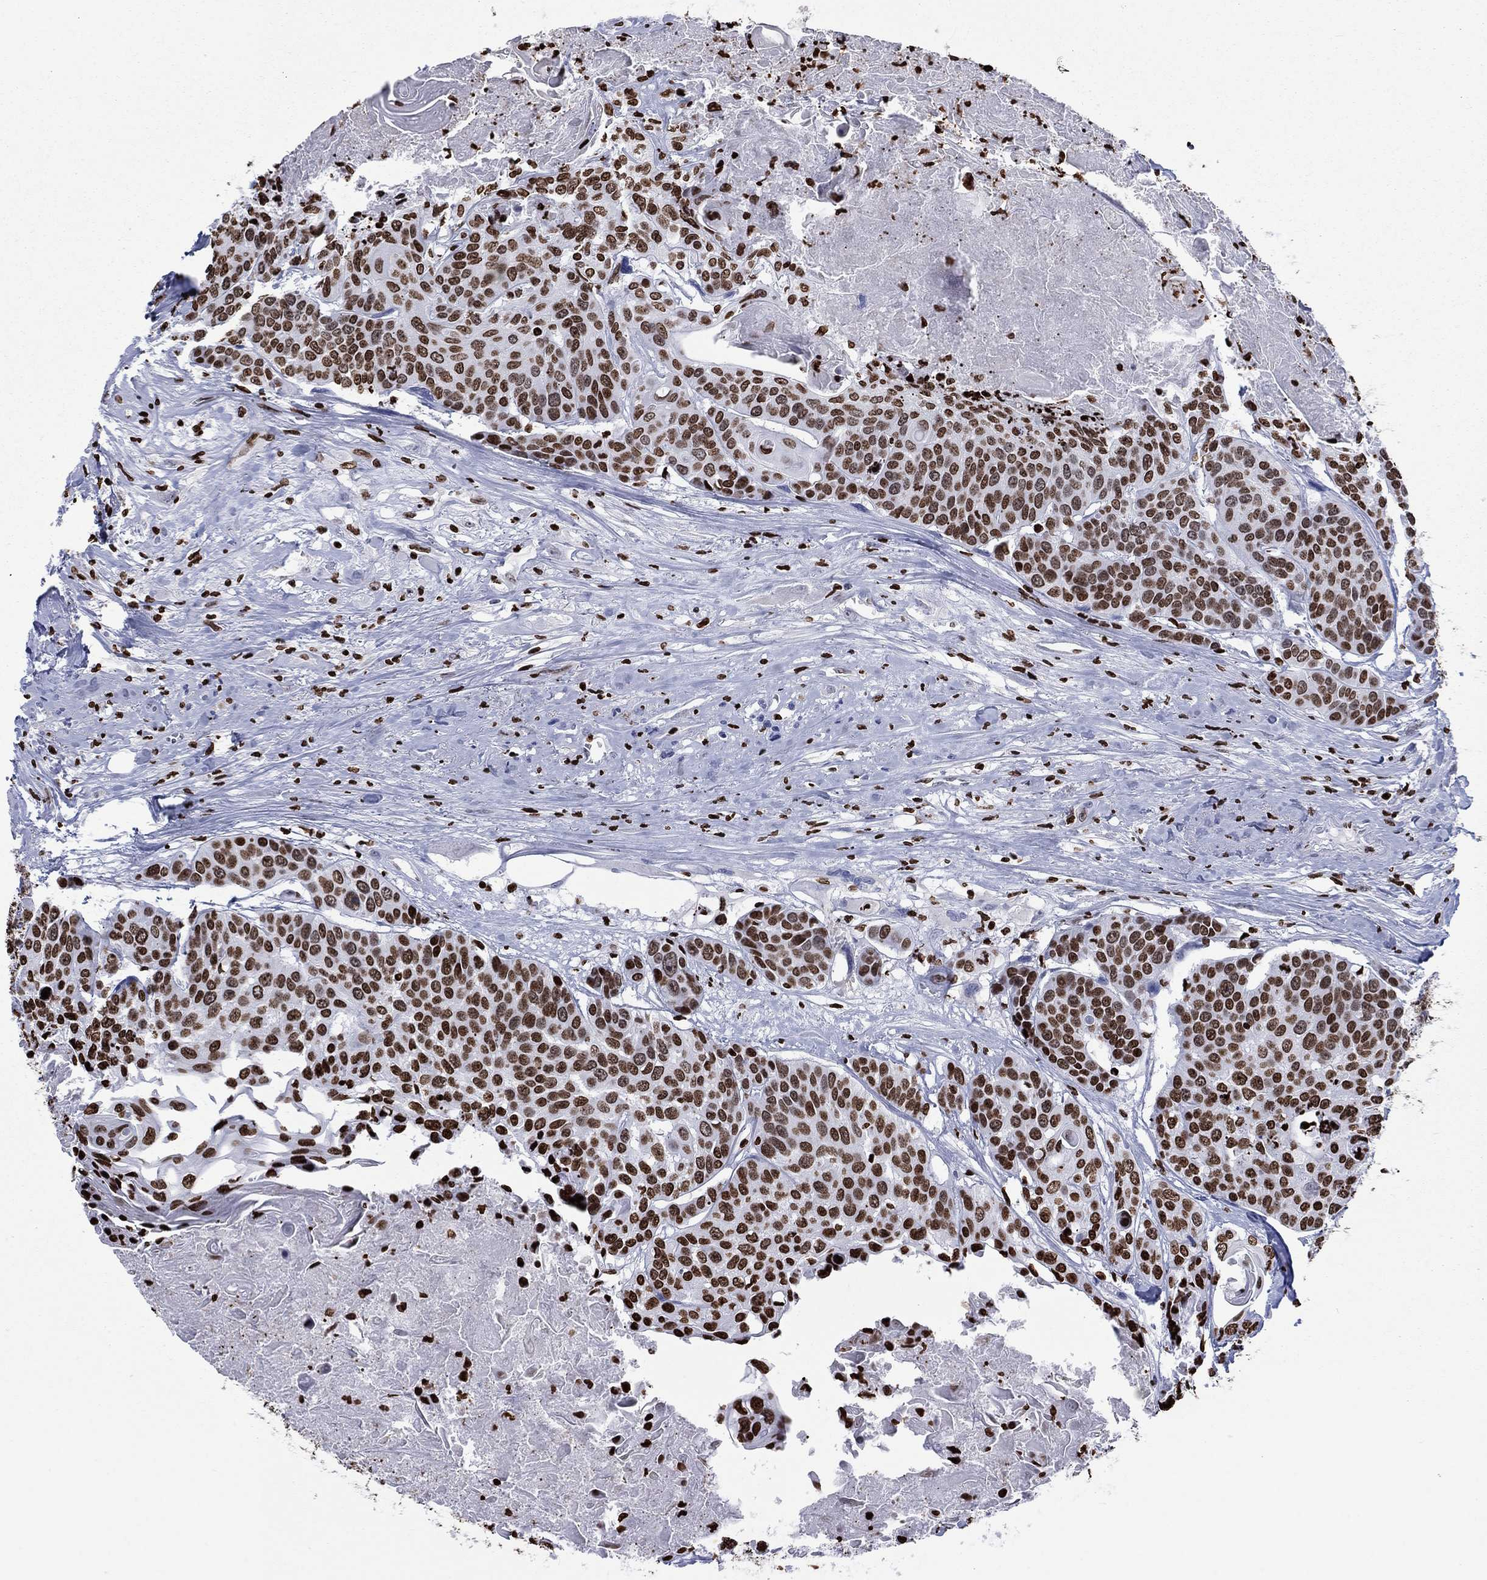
{"staining": {"intensity": "strong", "quantity": "25%-75%", "location": "nuclear"}, "tissue": "head and neck cancer", "cell_type": "Tumor cells", "image_type": "cancer", "snomed": [{"axis": "morphology", "description": "Squamous cell carcinoma, NOS"}, {"axis": "topography", "description": "Oral tissue"}, {"axis": "topography", "description": "Head-Neck"}], "caption": "Protein staining by immunohistochemistry exhibits strong nuclear positivity in approximately 25%-75% of tumor cells in head and neck squamous cell carcinoma.", "gene": "H1-5", "patient": {"sex": "male", "age": 56}}